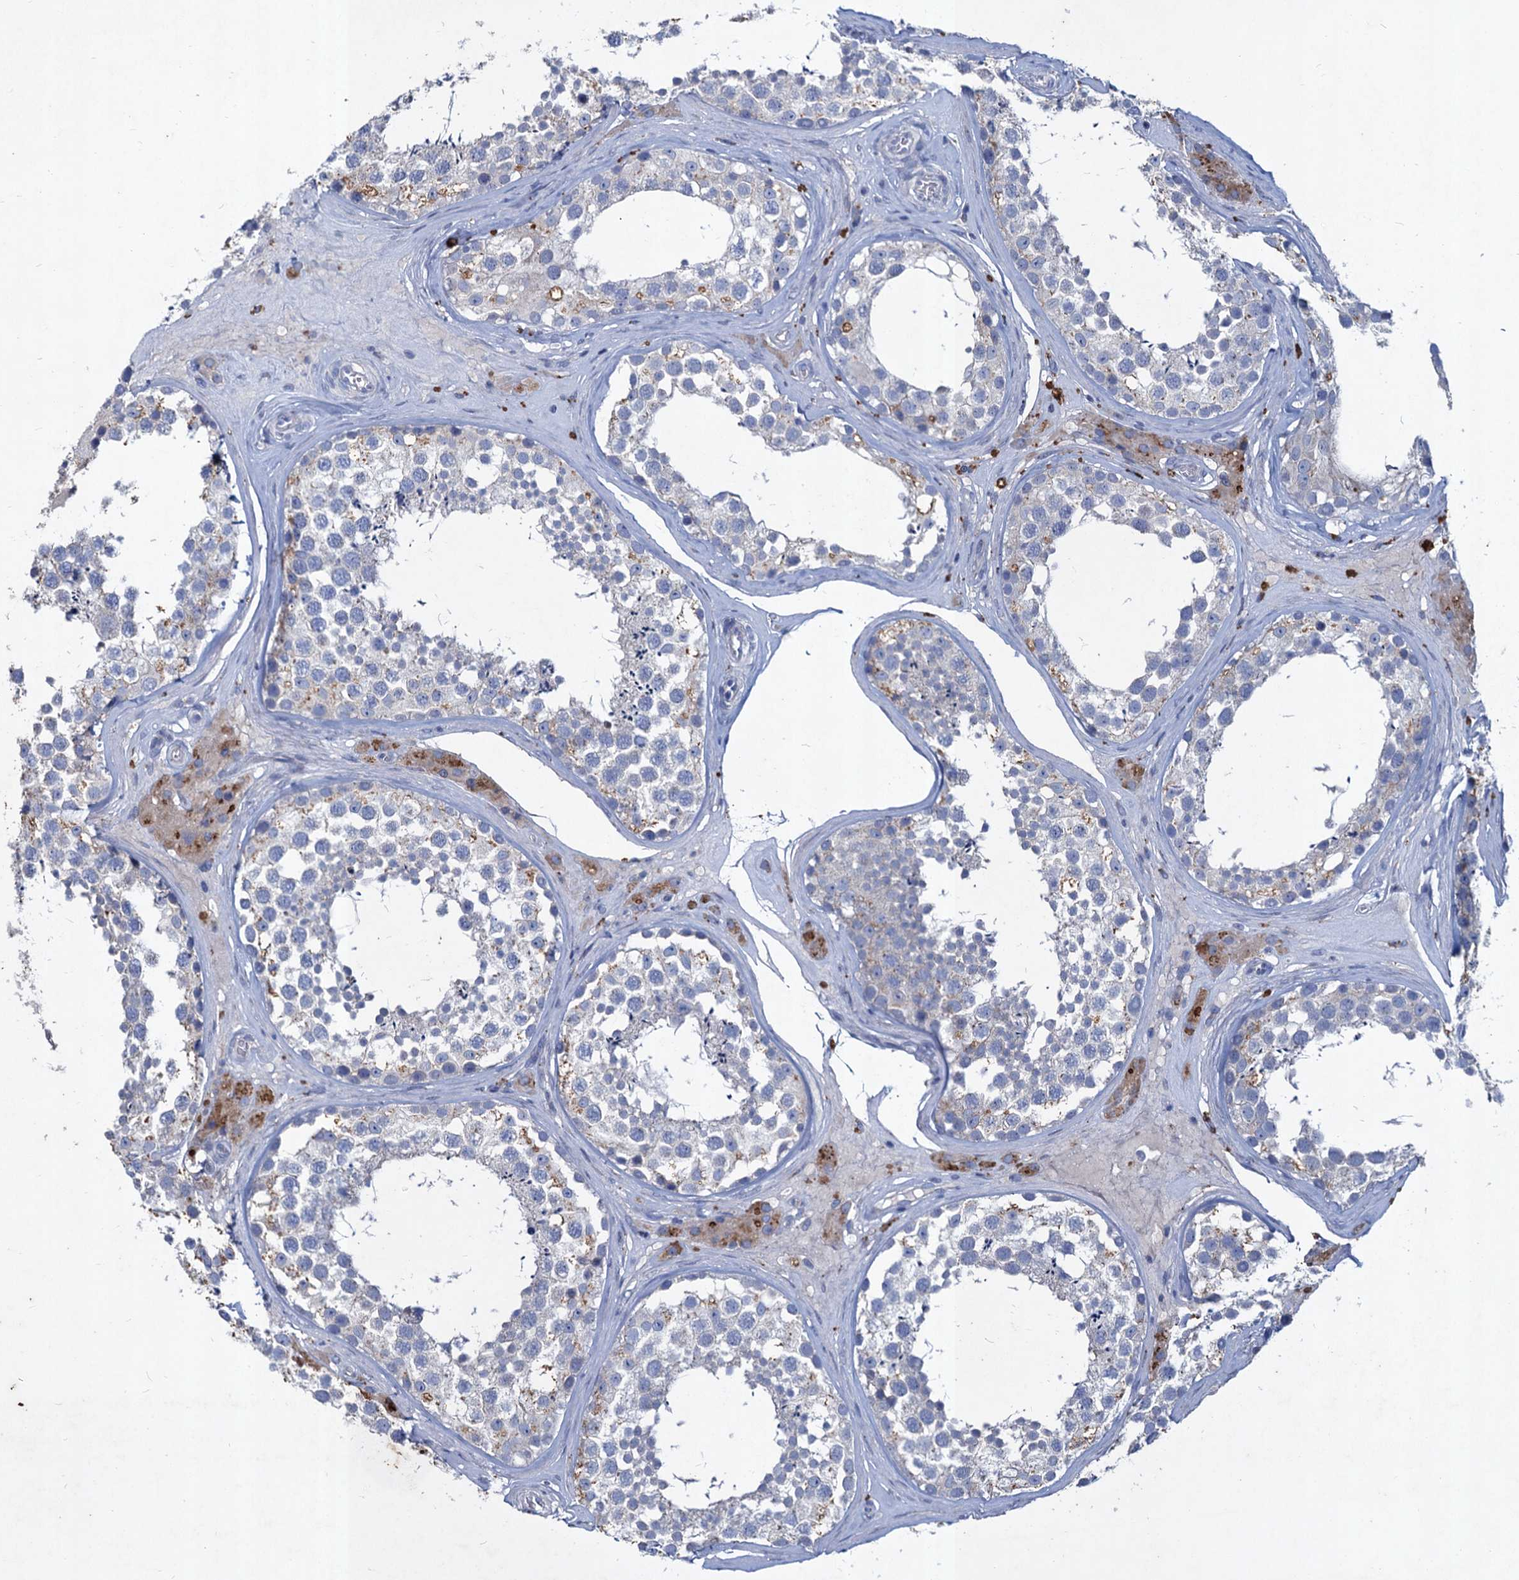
{"staining": {"intensity": "negative", "quantity": "none", "location": "none"}, "tissue": "testis", "cell_type": "Cells in seminiferous ducts", "image_type": "normal", "snomed": [{"axis": "morphology", "description": "Normal tissue, NOS"}, {"axis": "topography", "description": "Testis"}], "caption": "IHC image of unremarkable human testis stained for a protein (brown), which demonstrates no positivity in cells in seminiferous ducts.", "gene": "TMX2", "patient": {"sex": "male", "age": 46}}